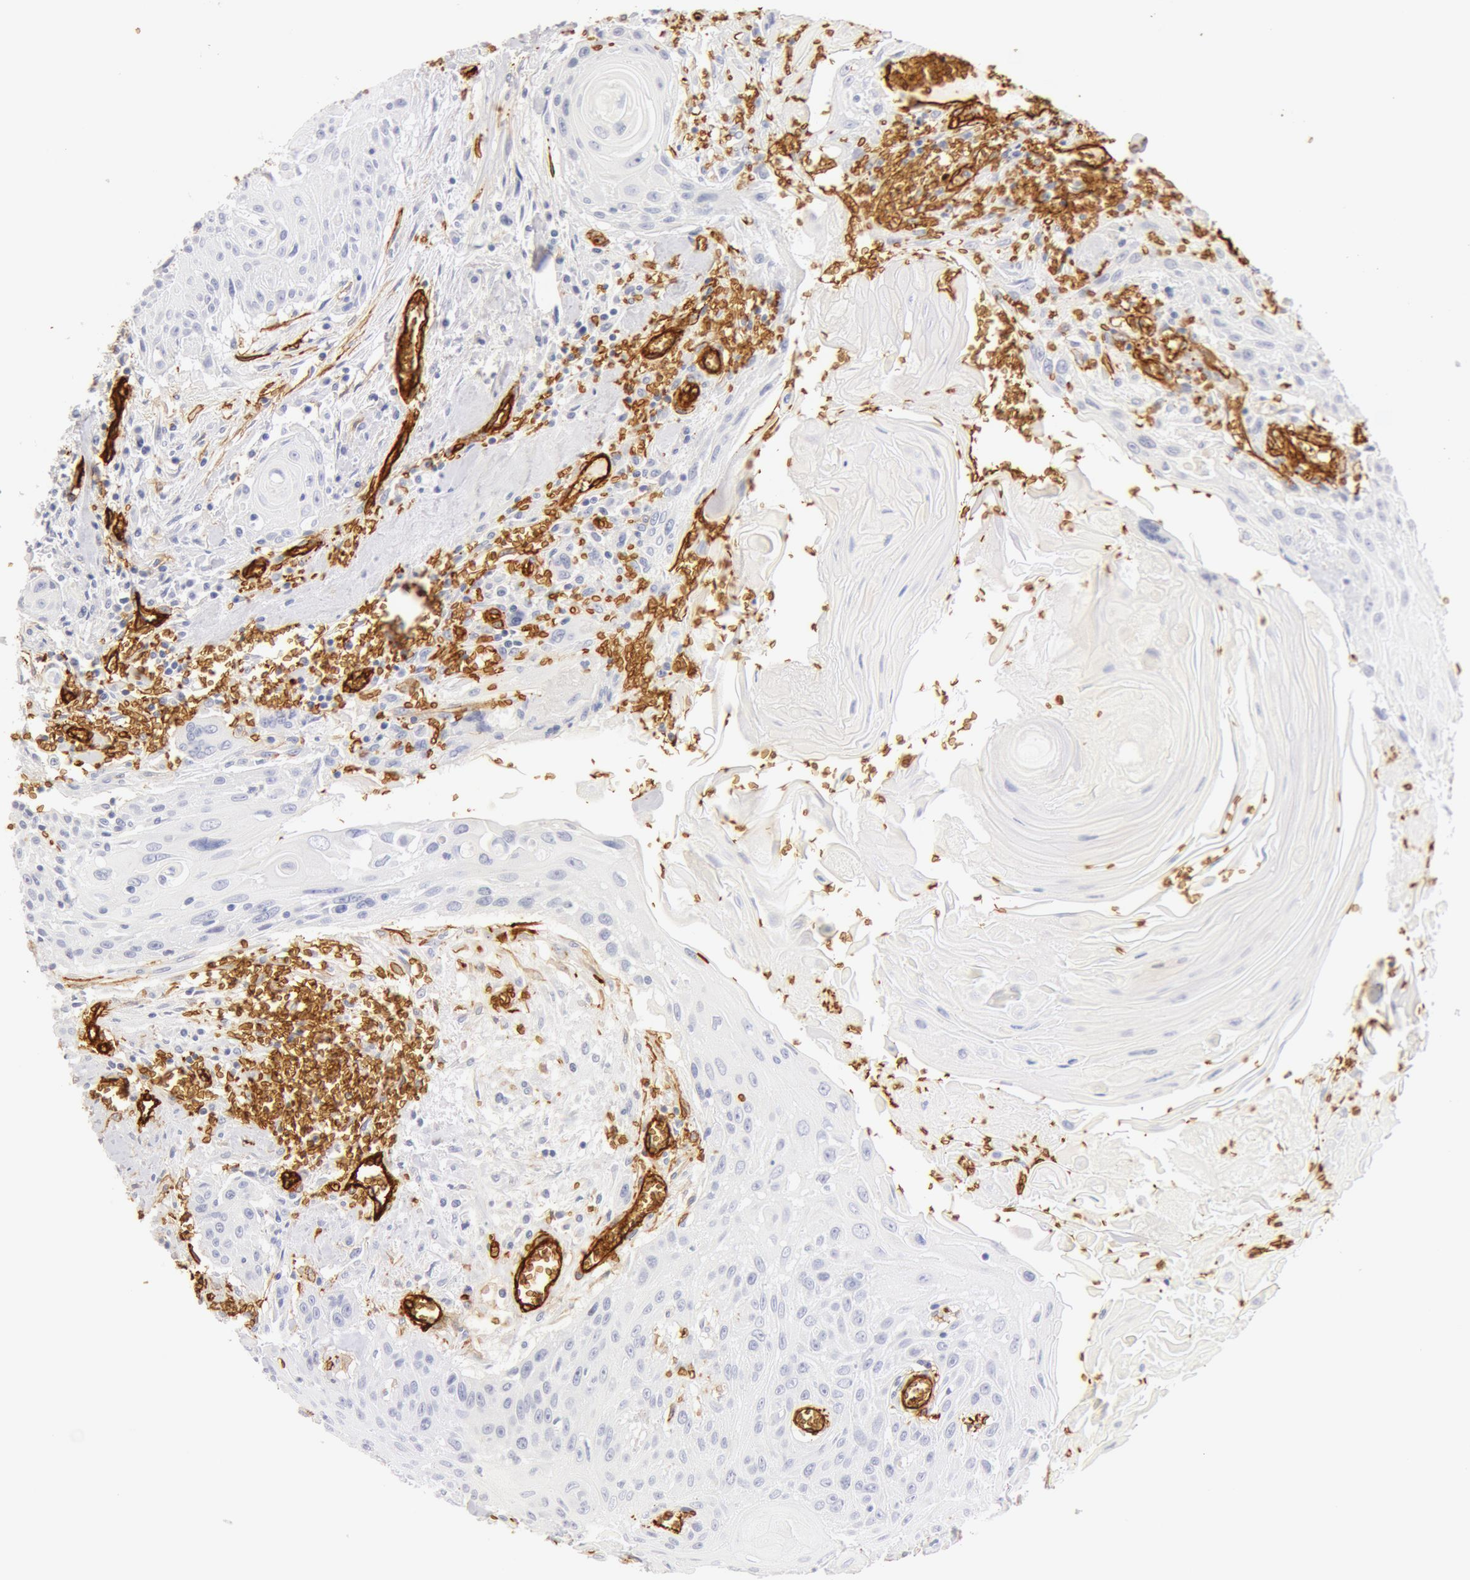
{"staining": {"intensity": "negative", "quantity": "none", "location": "none"}, "tissue": "head and neck cancer", "cell_type": "Tumor cells", "image_type": "cancer", "snomed": [{"axis": "morphology", "description": "Squamous cell carcinoma, NOS"}, {"axis": "morphology", "description": "Squamous cell carcinoma, metastatic, NOS"}, {"axis": "topography", "description": "Lymph node"}, {"axis": "topography", "description": "Salivary gland"}, {"axis": "topography", "description": "Head-Neck"}], "caption": "Image shows no significant protein expression in tumor cells of metastatic squamous cell carcinoma (head and neck).", "gene": "AQP1", "patient": {"sex": "female", "age": 74}}